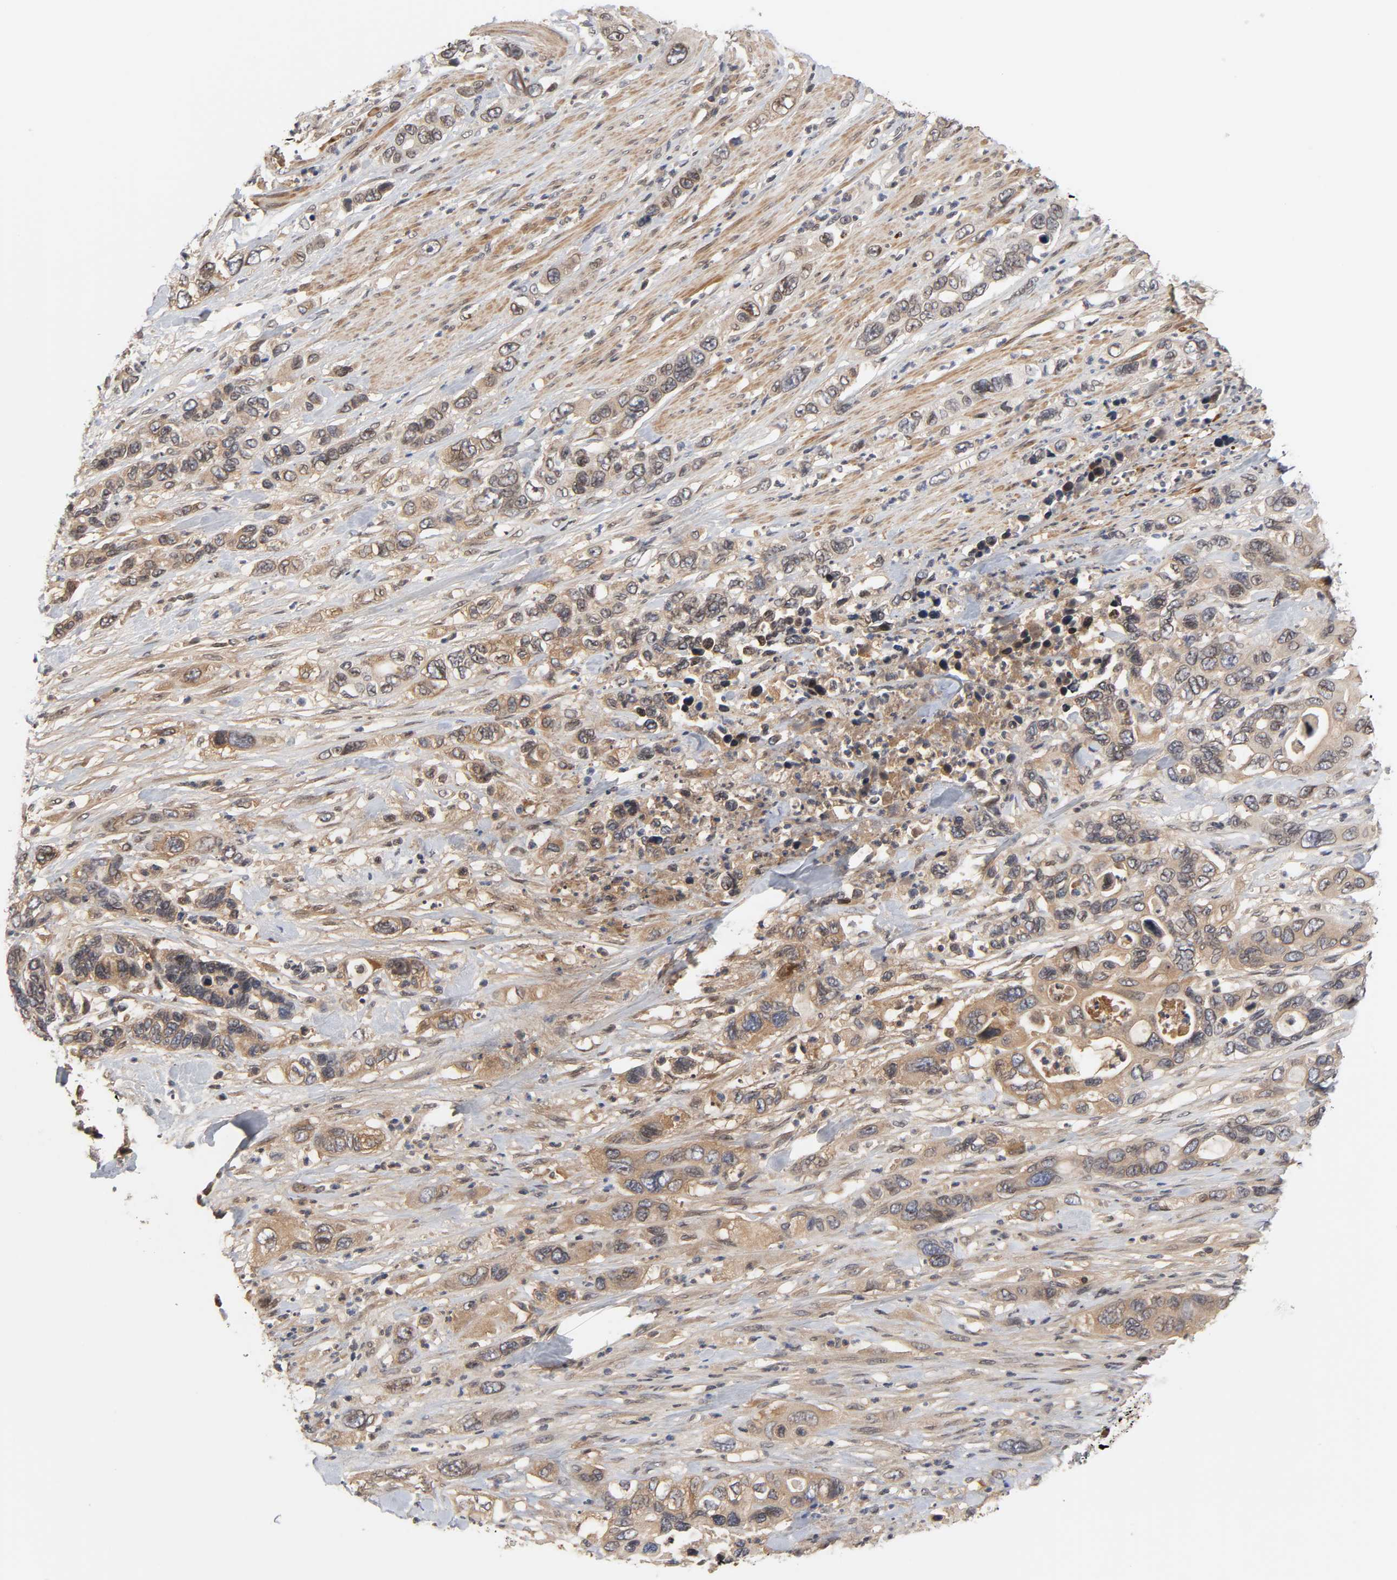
{"staining": {"intensity": "moderate", "quantity": ">75%", "location": "cytoplasmic/membranous"}, "tissue": "pancreatic cancer", "cell_type": "Tumor cells", "image_type": "cancer", "snomed": [{"axis": "morphology", "description": "Adenocarcinoma, NOS"}, {"axis": "topography", "description": "Pancreas"}], "caption": "Pancreatic adenocarcinoma stained with DAB IHC reveals medium levels of moderate cytoplasmic/membranous expression in about >75% of tumor cells. Nuclei are stained in blue.", "gene": "CPN2", "patient": {"sex": "female", "age": 71}}